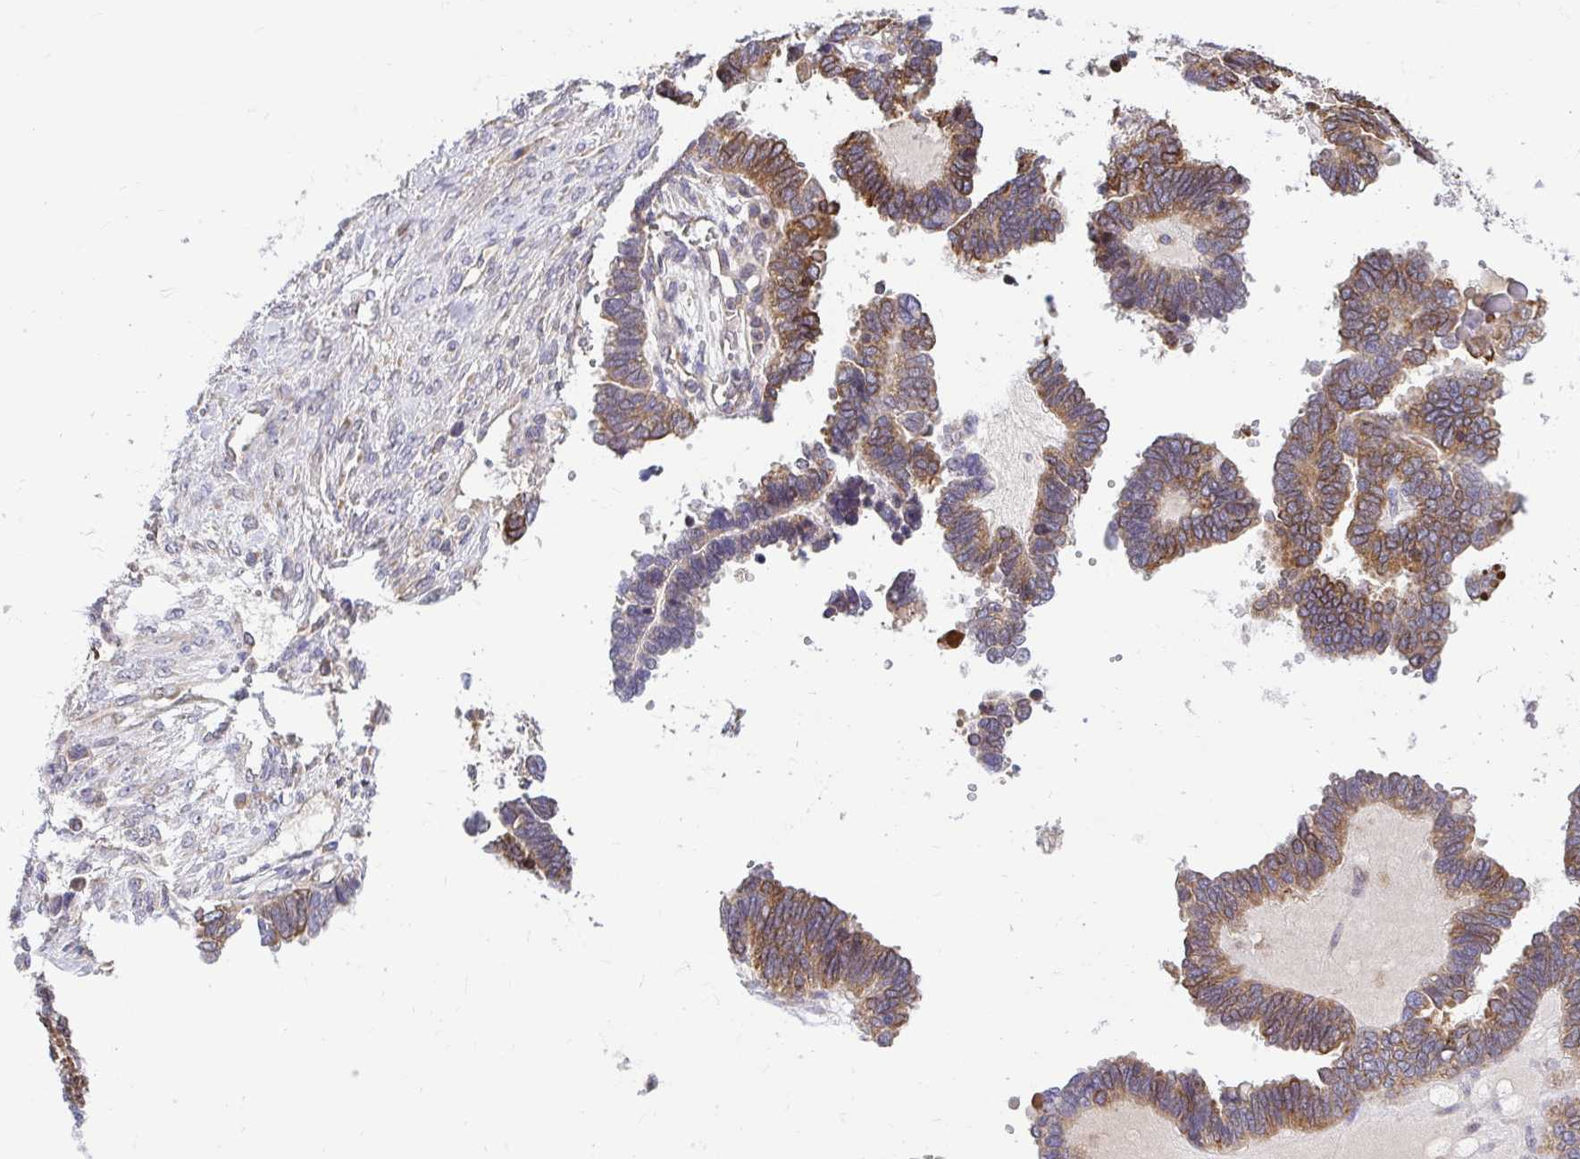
{"staining": {"intensity": "moderate", "quantity": ">75%", "location": "cytoplasmic/membranous"}, "tissue": "ovarian cancer", "cell_type": "Tumor cells", "image_type": "cancer", "snomed": [{"axis": "morphology", "description": "Cystadenocarcinoma, serous, NOS"}, {"axis": "topography", "description": "Ovary"}], "caption": "Immunohistochemistry micrograph of neoplastic tissue: human serous cystadenocarcinoma (ovarian) stained using IHC displays medium levels of moderate protein expression localized specifically in the cytoplasmic/membranous of tumor cells, appearing as a cytoplasmic/membranous brown color.", "gene": "VTI1B", "patient": {"sex": "female", "age": 51}}